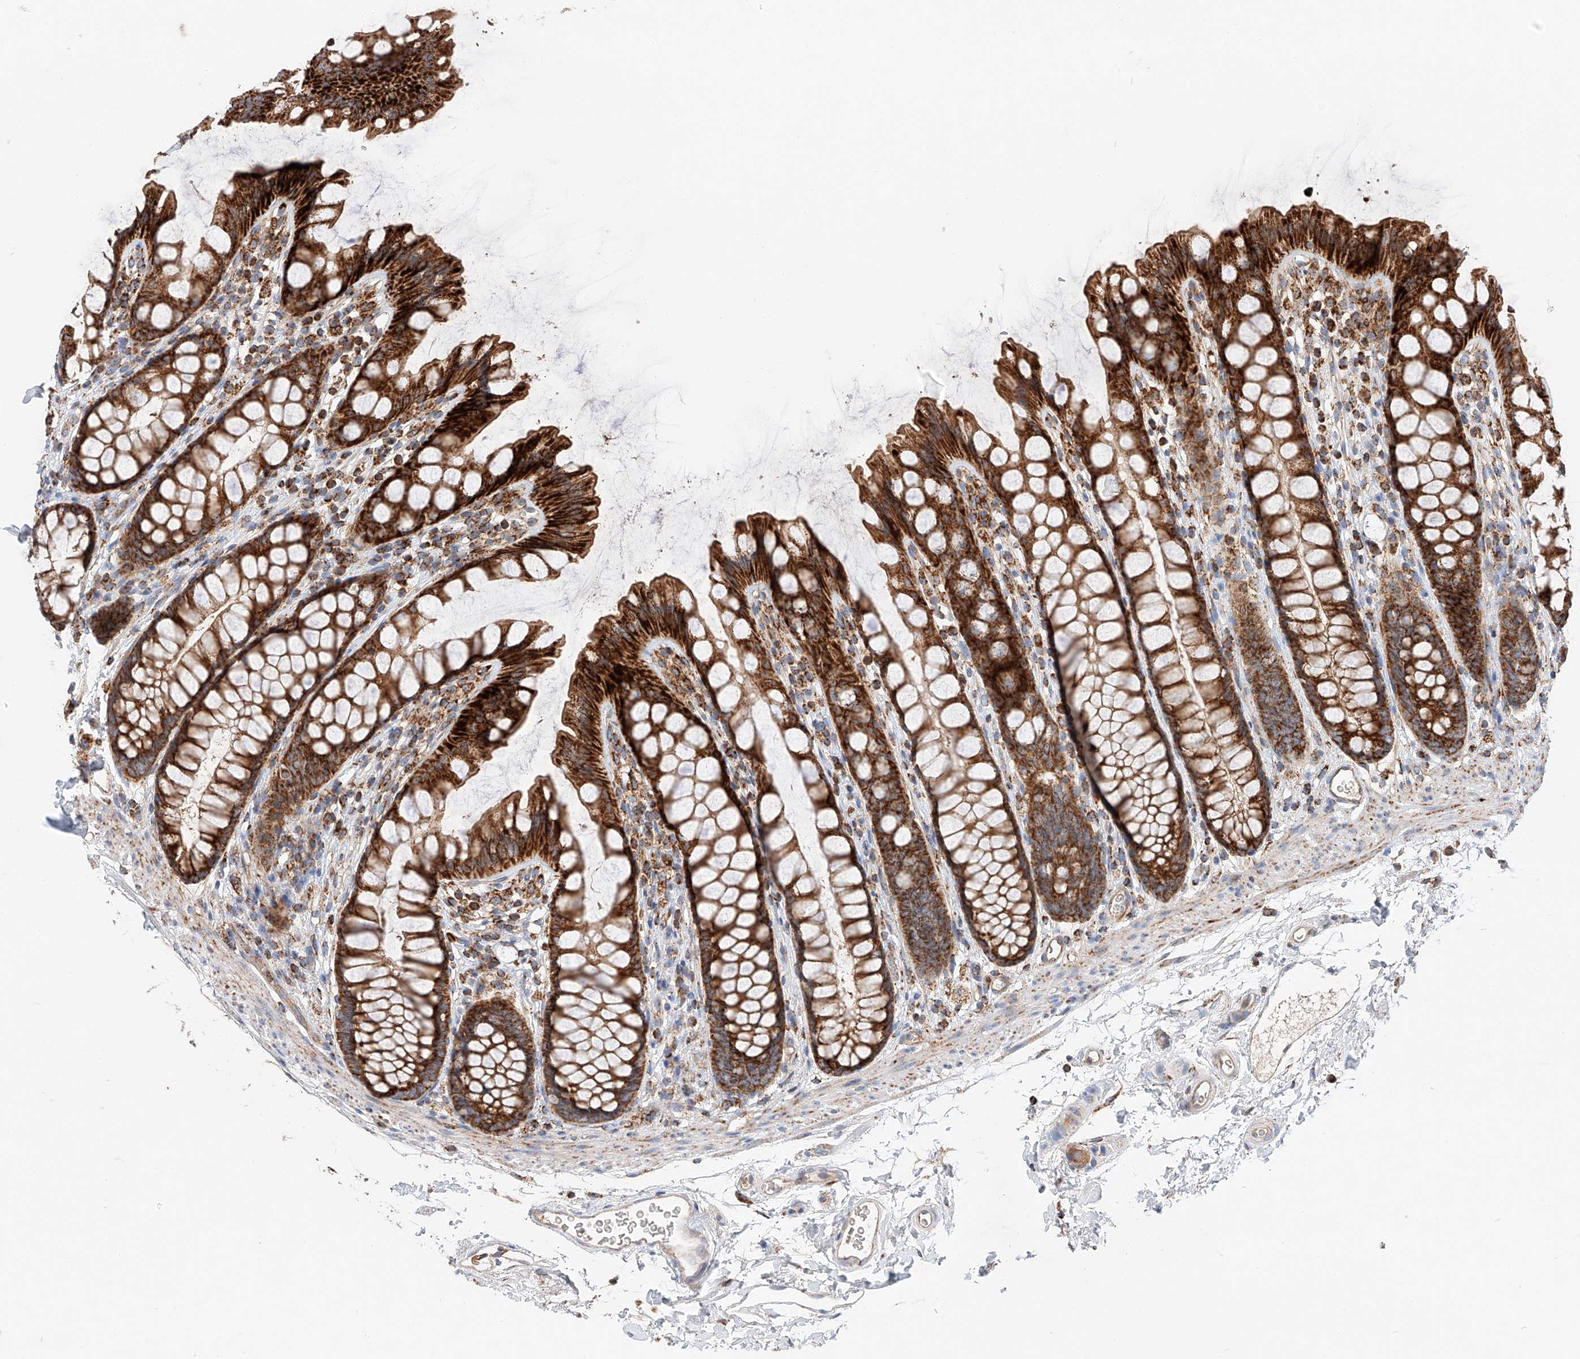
{"staining": {"intensity": "strong", "quantity": ">75%", "location": "cytoplasmic/membranous"}, "tissue": "rectum", "cell_type": "Glandular cells", "image_type": "normal", "snomed": [{"axis": "morphology", "description": "Normal tissue, NOS"}, {"axis": "topography", "description": "Rectum"}], "caption": "The micrograph displays immunohistochemical staining of normal rectum. There is strong cytoplasmic/membranous staining is present in approximately >75% of glandular cells. Using DAB (3,3'-diaminobenzidine) (brown) and hematoxylin (blue) stains, captured at high magnification using brightfield microscopy.", "gene": "RUSC1", "patient": {"sex": "female", "age": 65}}